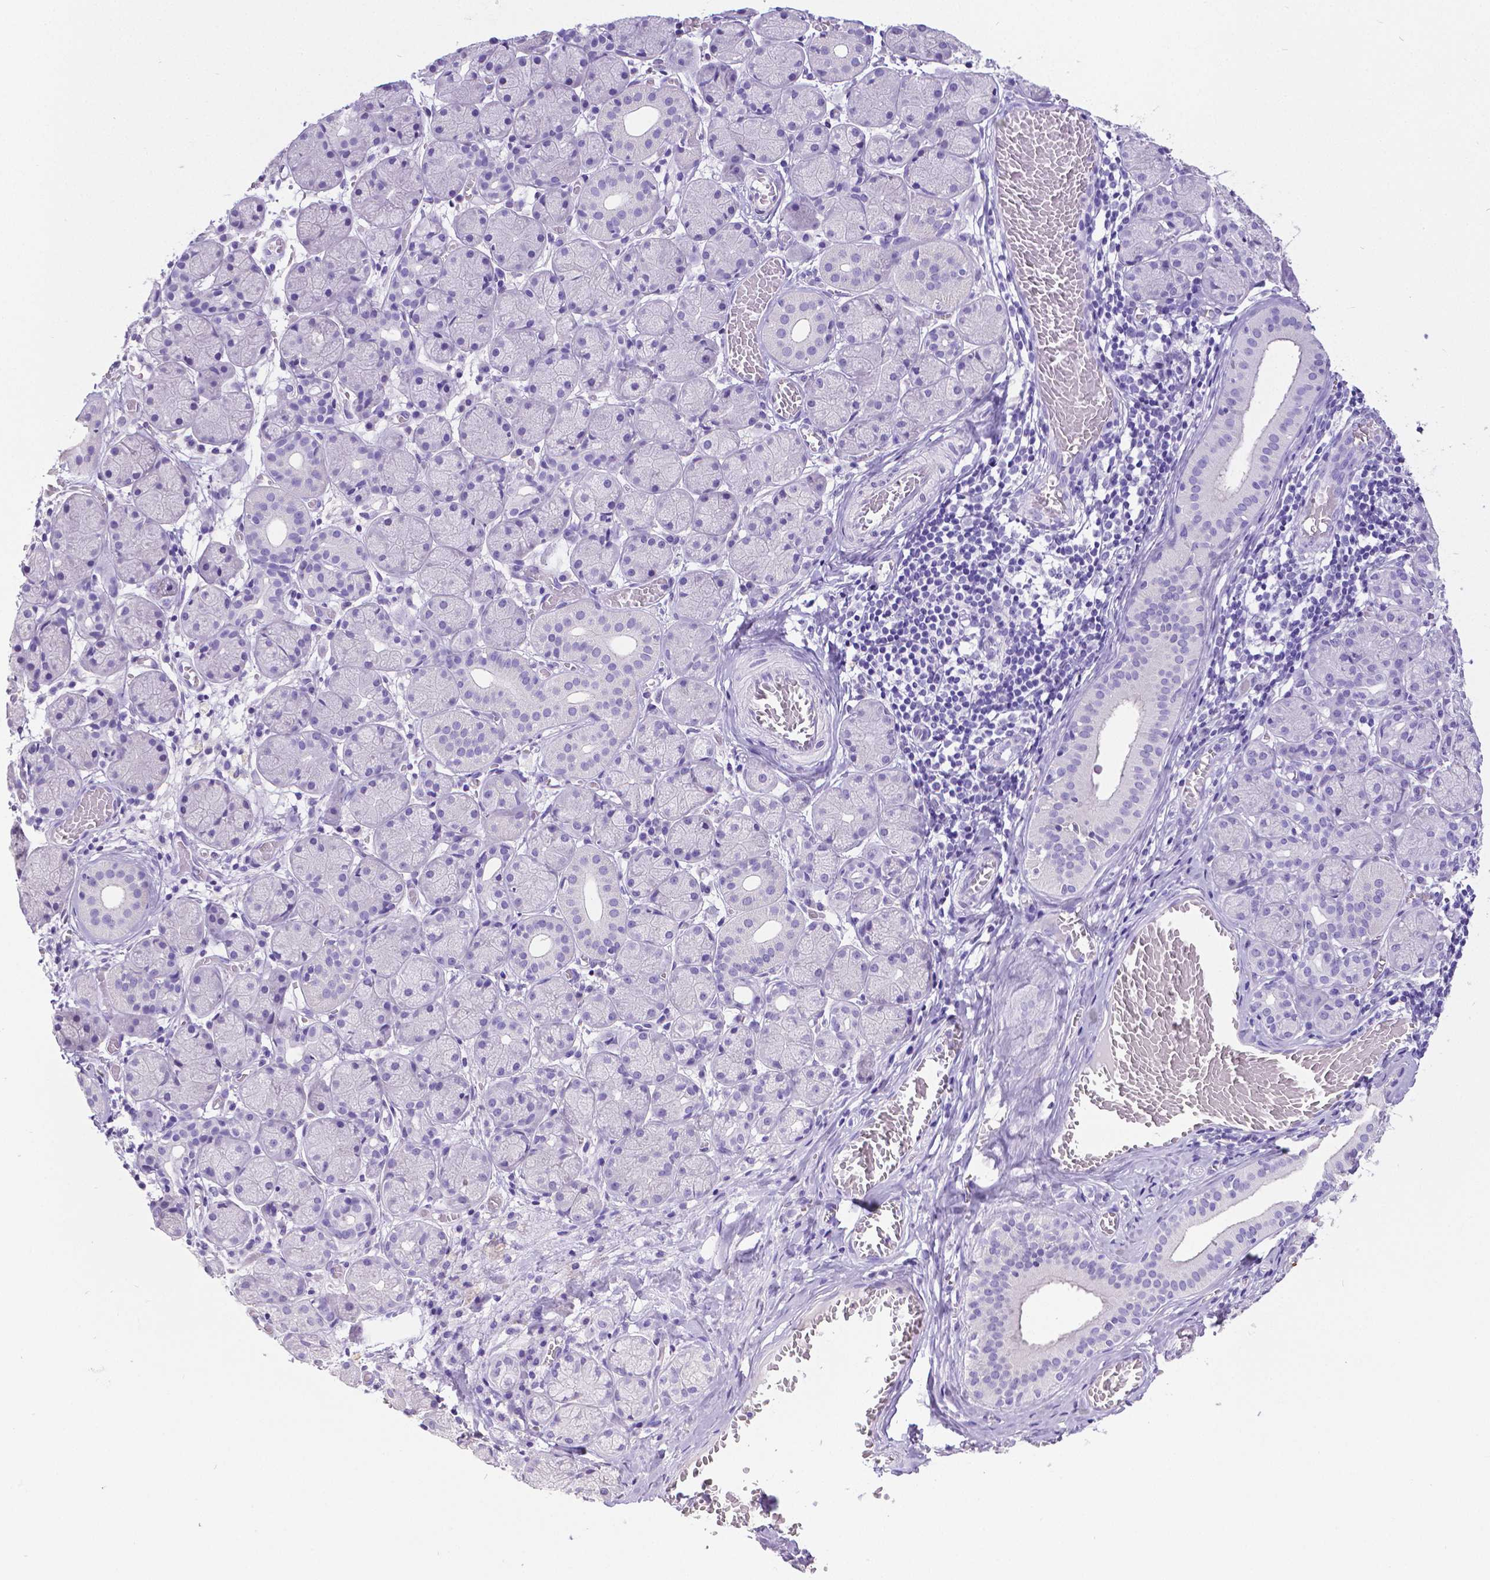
{"staining": {"intensity": "negative", "quantity": "none", "location": "none"}, "tissue": "salivary gland", "cell_type": "Glandular cells", "image_type": "normal", "snomed": [{"axis": "morphology", "description": "Normal tissue, NOS"}, {"axis": "topography", "description": "Salivary gland"}, {"axis": "topography", "description": "Peripheral nerve tissue"}], "caption": "Immunohistochemistry photomicrograph of benign human salivary gland stained for a protein (brown), which reveals no positivity in glandular cells.", "gene": "SATB2", "patient": {"sex": "female", "age": 24}}